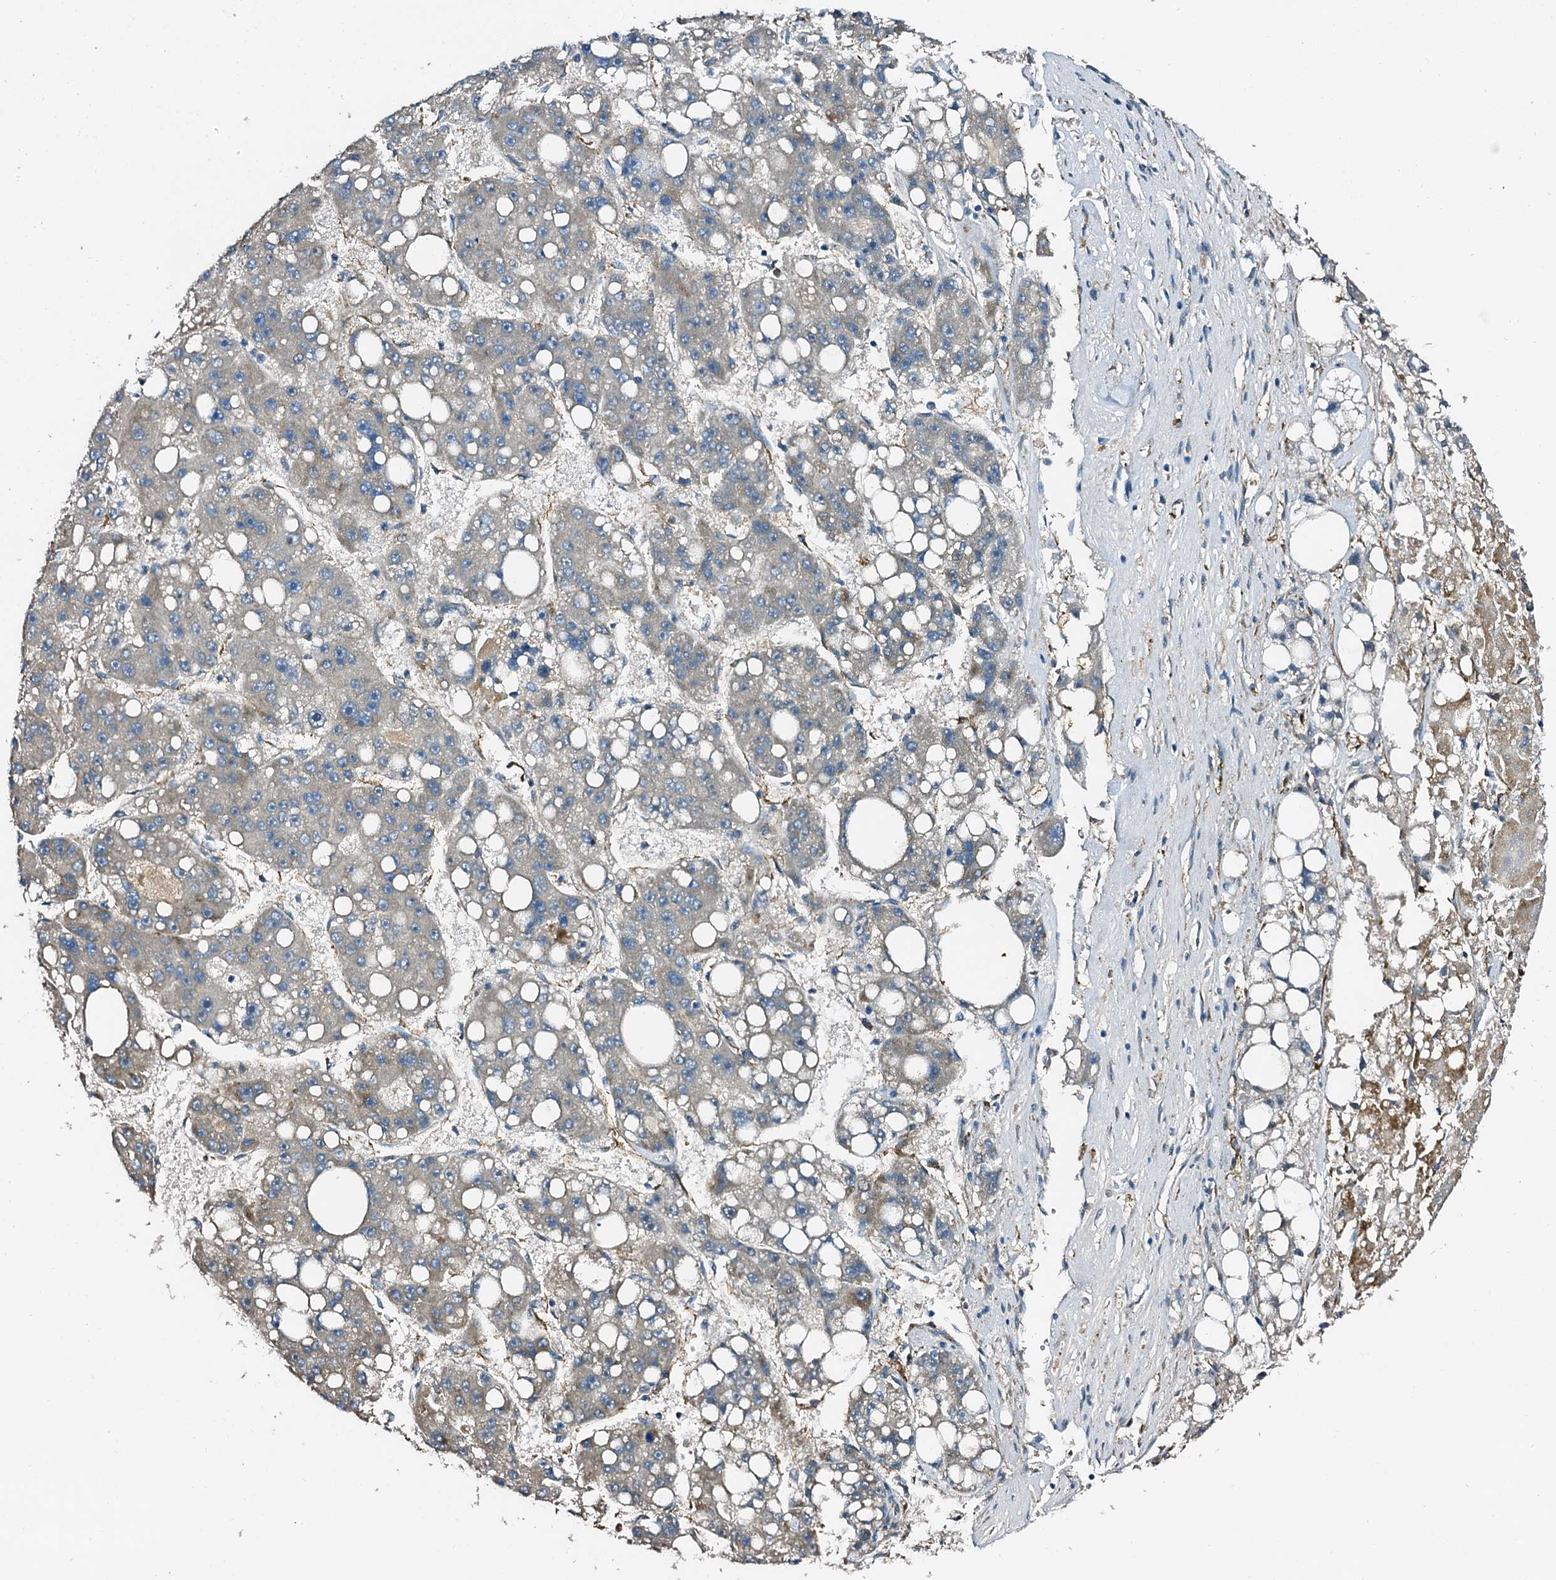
{"staining": {"intensity": "weak", "quantity": "<25%", "location": "cytoplasmic/membranous"}, "tissue": "liver cancer", "cell_type": "Tumor cells", "image_type": "cancer", "snomed": [{"axis": "morphology", "description": "Carcinoma, Hepatocellular, NOS"}, {"axis": "topography", "description": "Liver"}], "caption": "An IHC micrograph of liver hepatocellular carcinoma is shown. There is no staining in tumor cells of liver hepatocellular carcinoma.", "gene": "DBX1", "patient": {"sex": "female", "age": 61}}